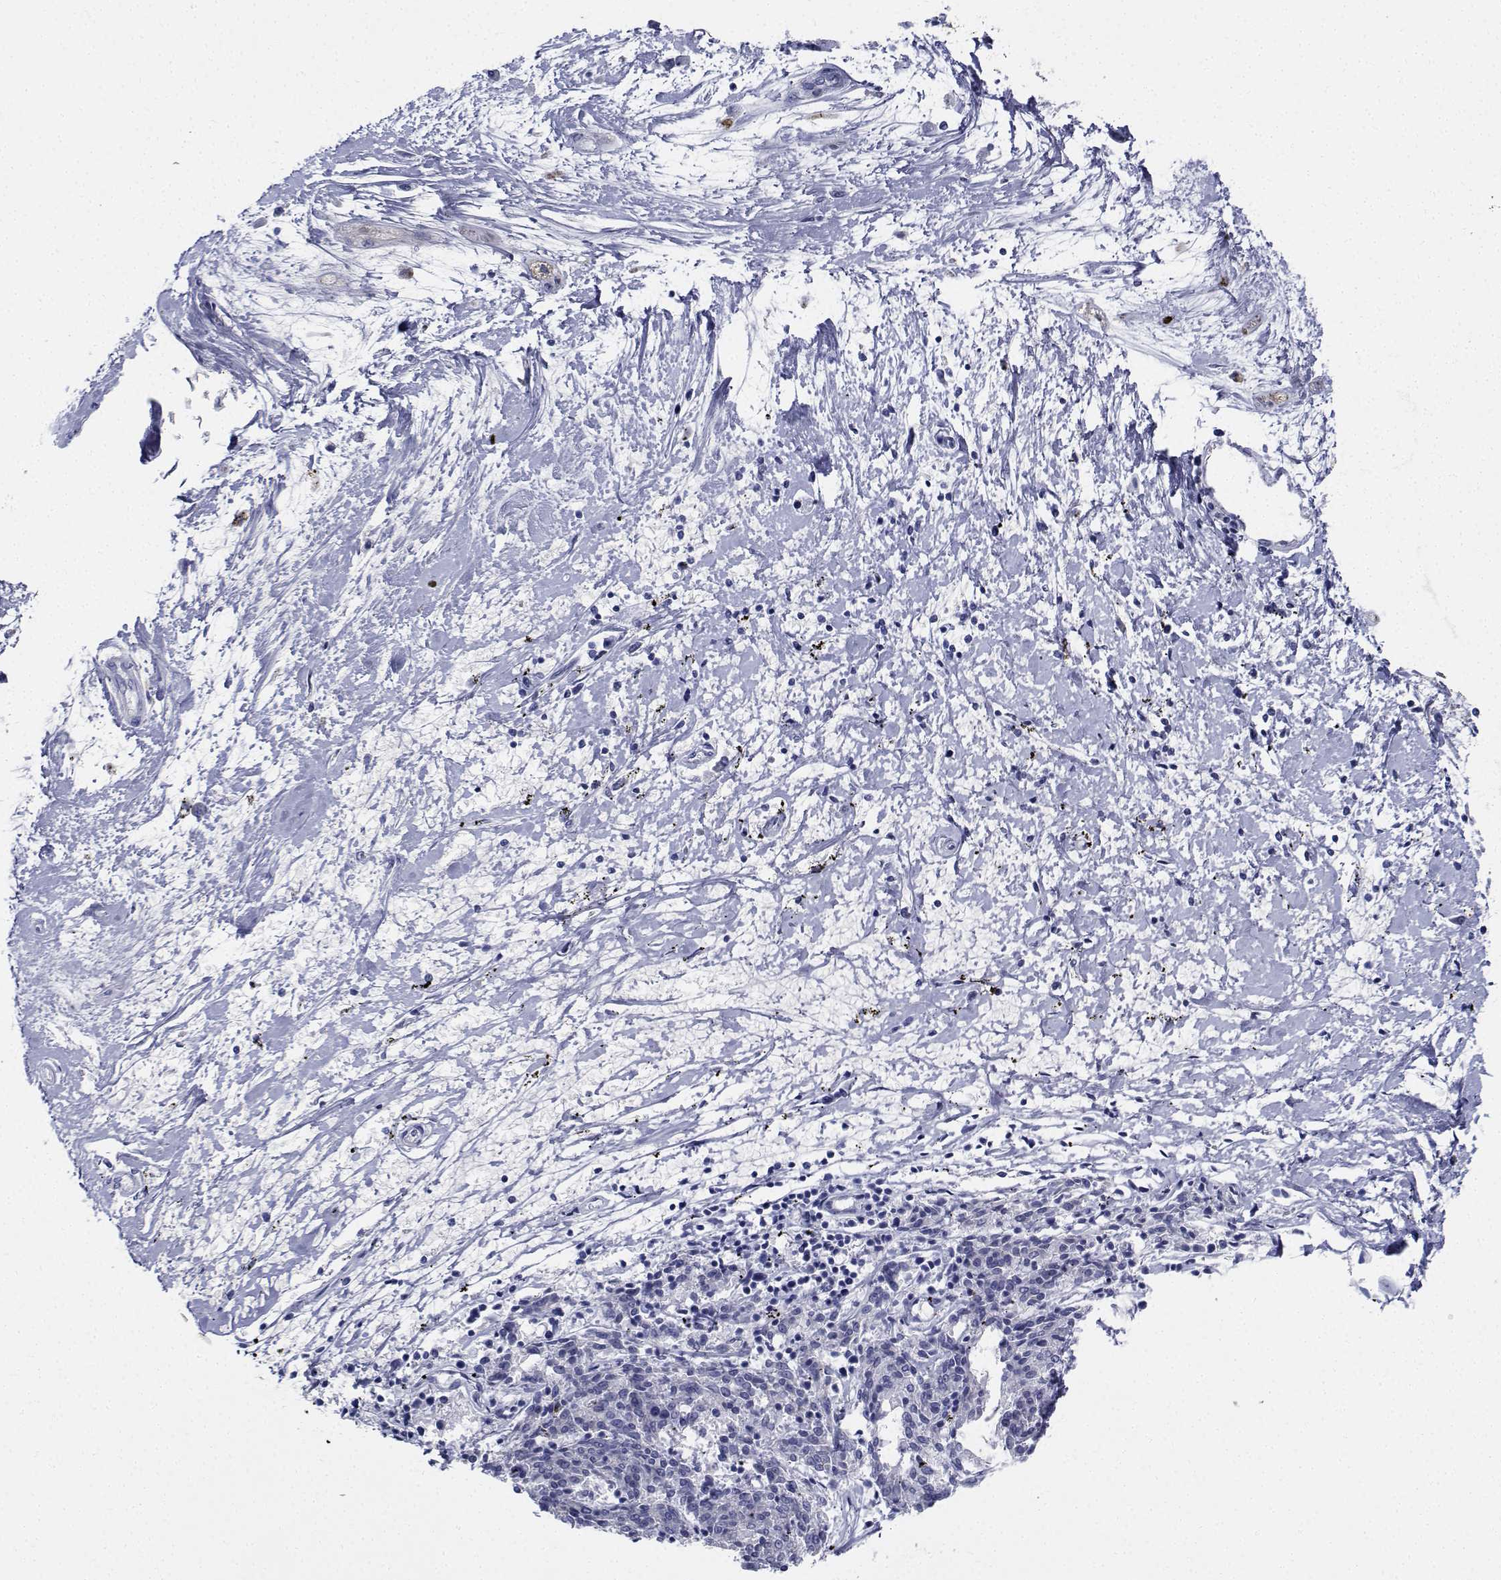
{"staining": {"intensity": "negative", "quantity": "none", "location": "none"}, "tissue": "melanoma", "cell_type": "Tumor cells", "image_type": "cancer", "snomed": [{"axis": "morphology", "description": "Malignant melanoma, NOS"}, {"axis": "topography", "description": "Skin"}], "caption": "Immunohistochemistry image of neoplastic tissue: human malignant melanoma stained with DAB reveals no significant protein expression in tumor cells. The staining is performed using DAB (3,3'-diaminobenzidine) brown chromogen with nuclei counter-stained in using hematoxylin.", "gene": "PLXNA4", "patient": {"sex": "female", "age": 72}}